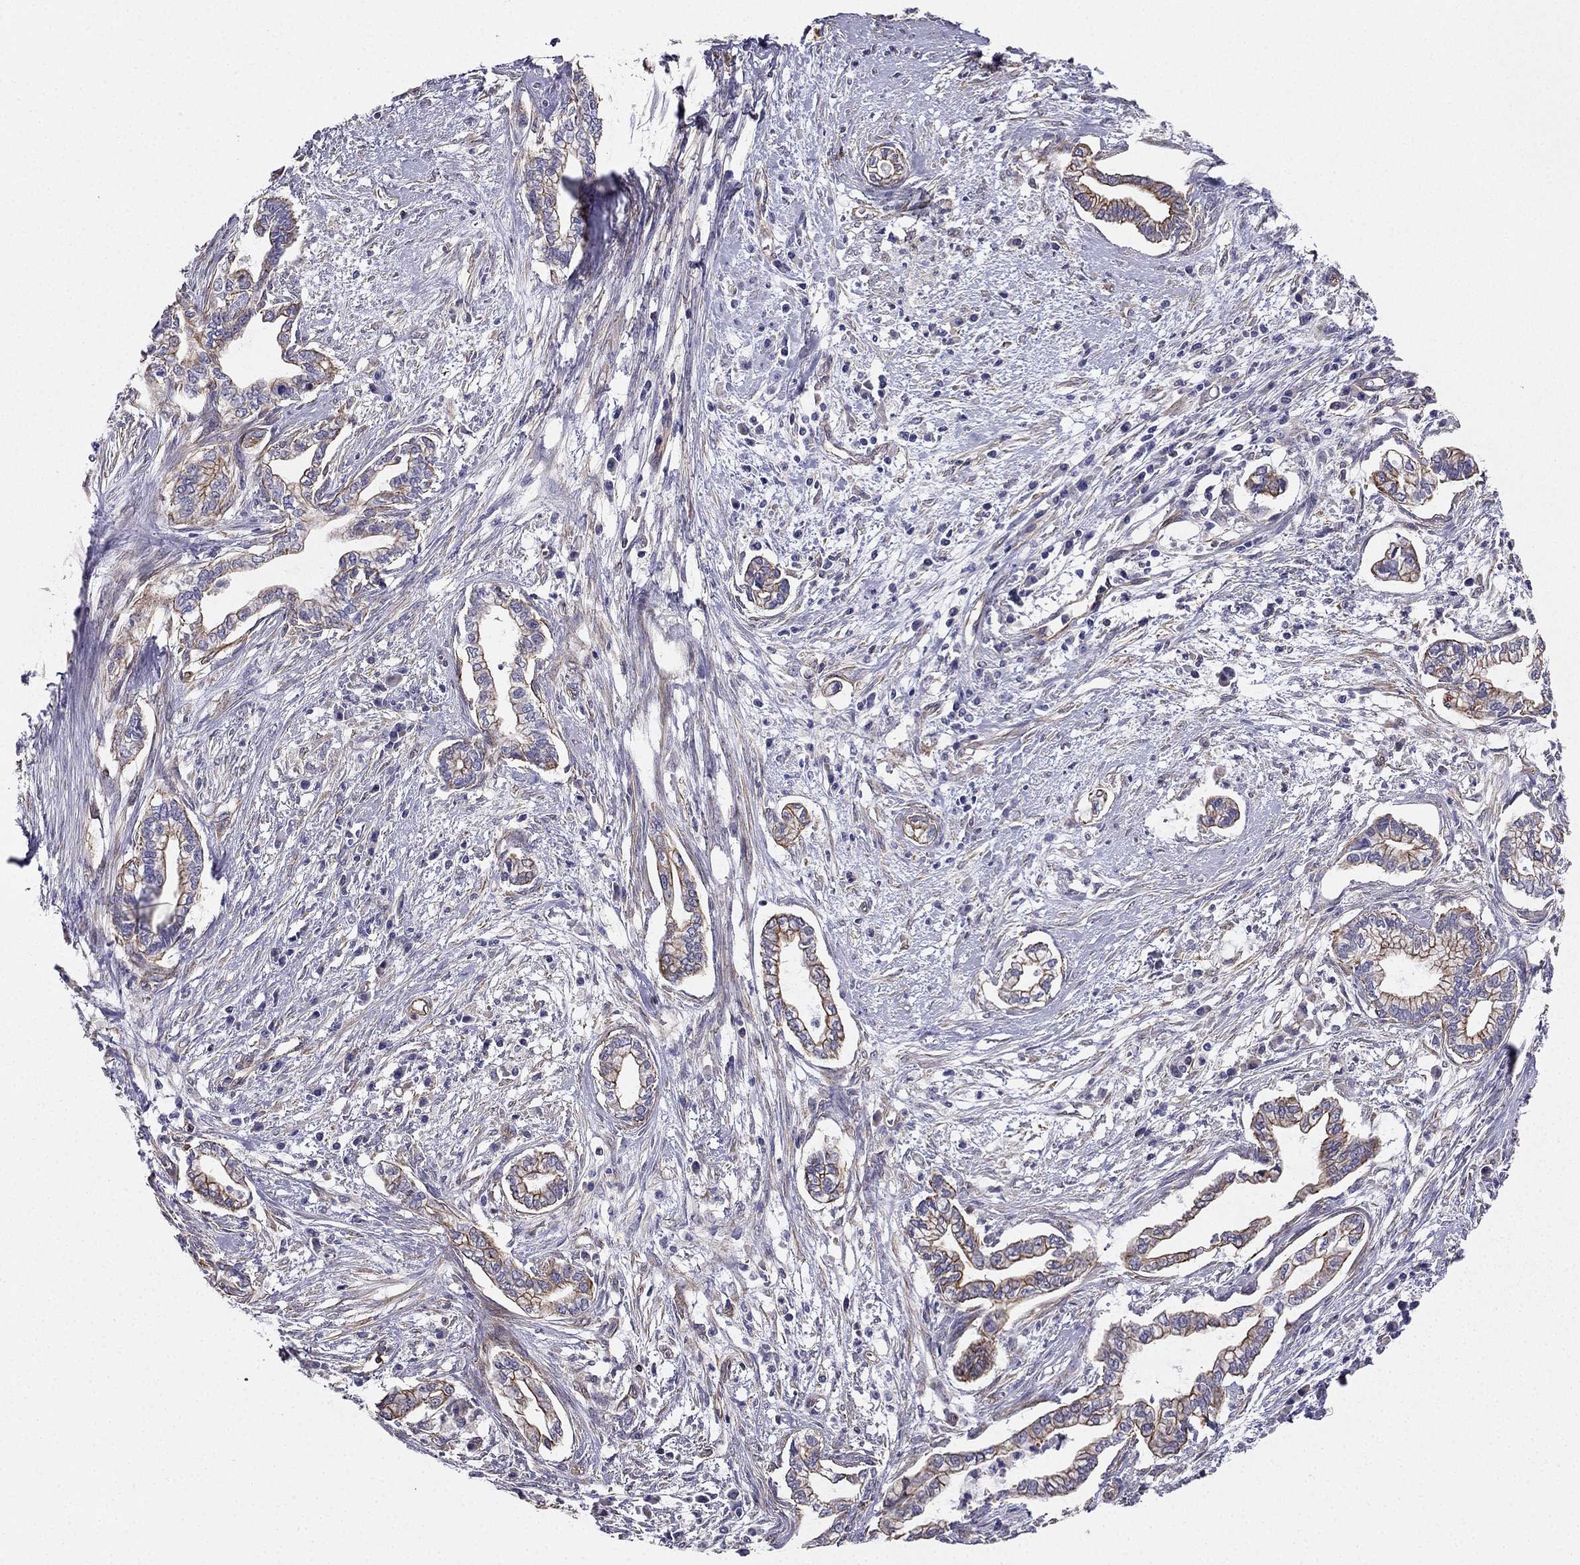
{"staining": {"intensity": "moderate", "quantity": ">75%", "location": "cytoplasmic/membranous"}, "tissue": "cervical cancer", "cell_type": "Tumor cells", "image_type": "cancer", "snomed": [{"axis": "morphology", "description": "Adenocarcinoma, NOS"}, {"axis": "topography", "description": "Cervix"}], "caption": "Tumor cells demonstrate medium levels of moderate cytoplasmic/membranous expression in approximately >75% of cells in human cervical cancer.", "gene": "ENOX1", "patient": {"sex": "female", "age": 62}}